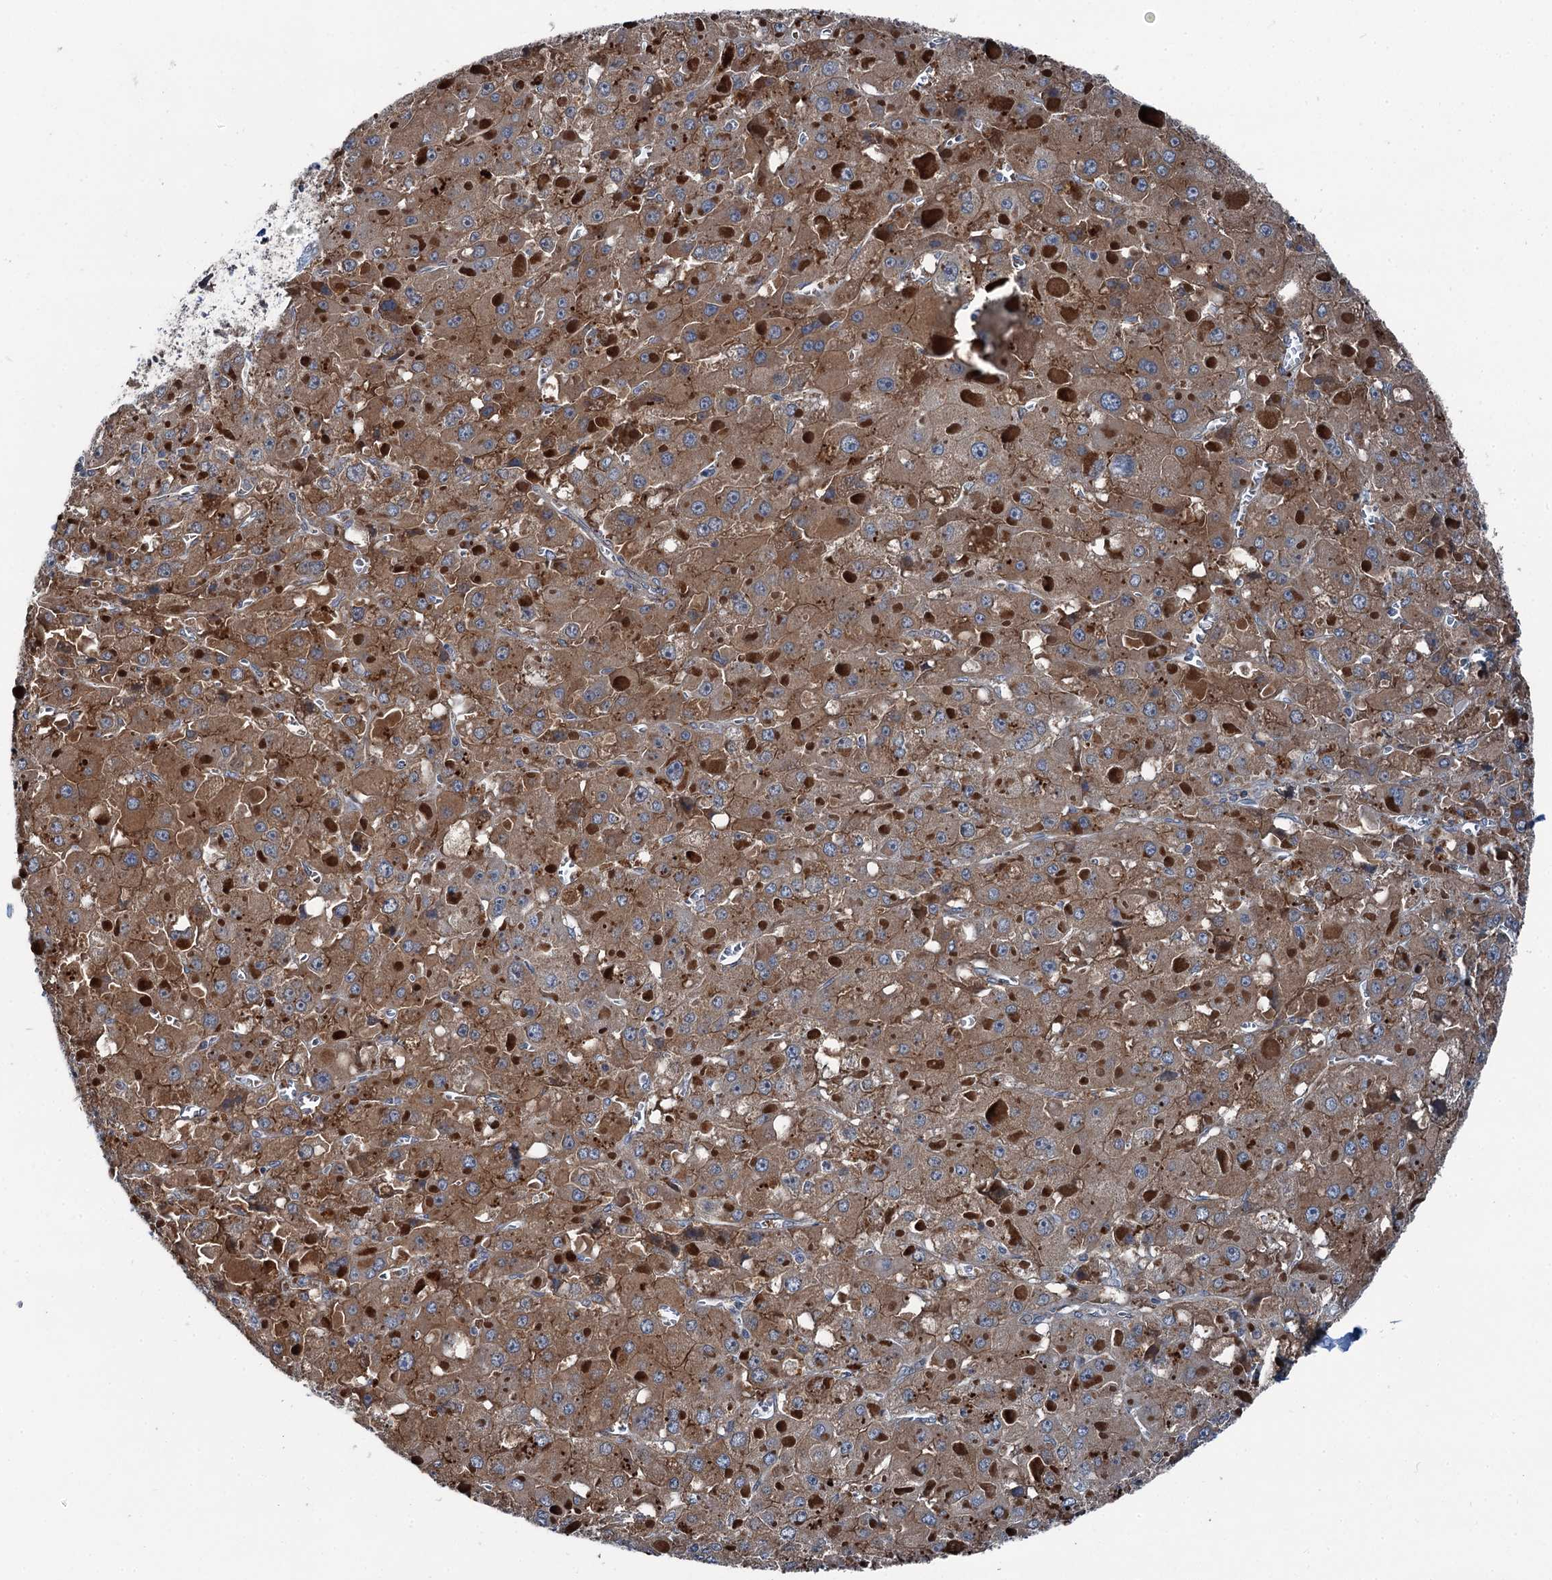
{"staining": {"intensity": "moderate", "quantity": ">75%", "location": "cytoplasmic/membranous"}, "tissue": "liver cancer", "cell_type": "Tumor cells", "image_type": "cancer", "snomed": [{"axis": "morphology", "description": "Carcinoma, Hepatocellular, NOS"}, {"axis": "topography", "description": "Liver"}], "caption": "Liver hepatocellular carcinoma tissue shows moderate cytoplasmic/membranous positivity in approximately >75% of tumor cells, visualized by immunohistochemistry. Ihc stains the protein of interest in brown and the nuclei are stained blue.", "gene": "POLR1D", "patient": {"sex": "female", "age": 73}}